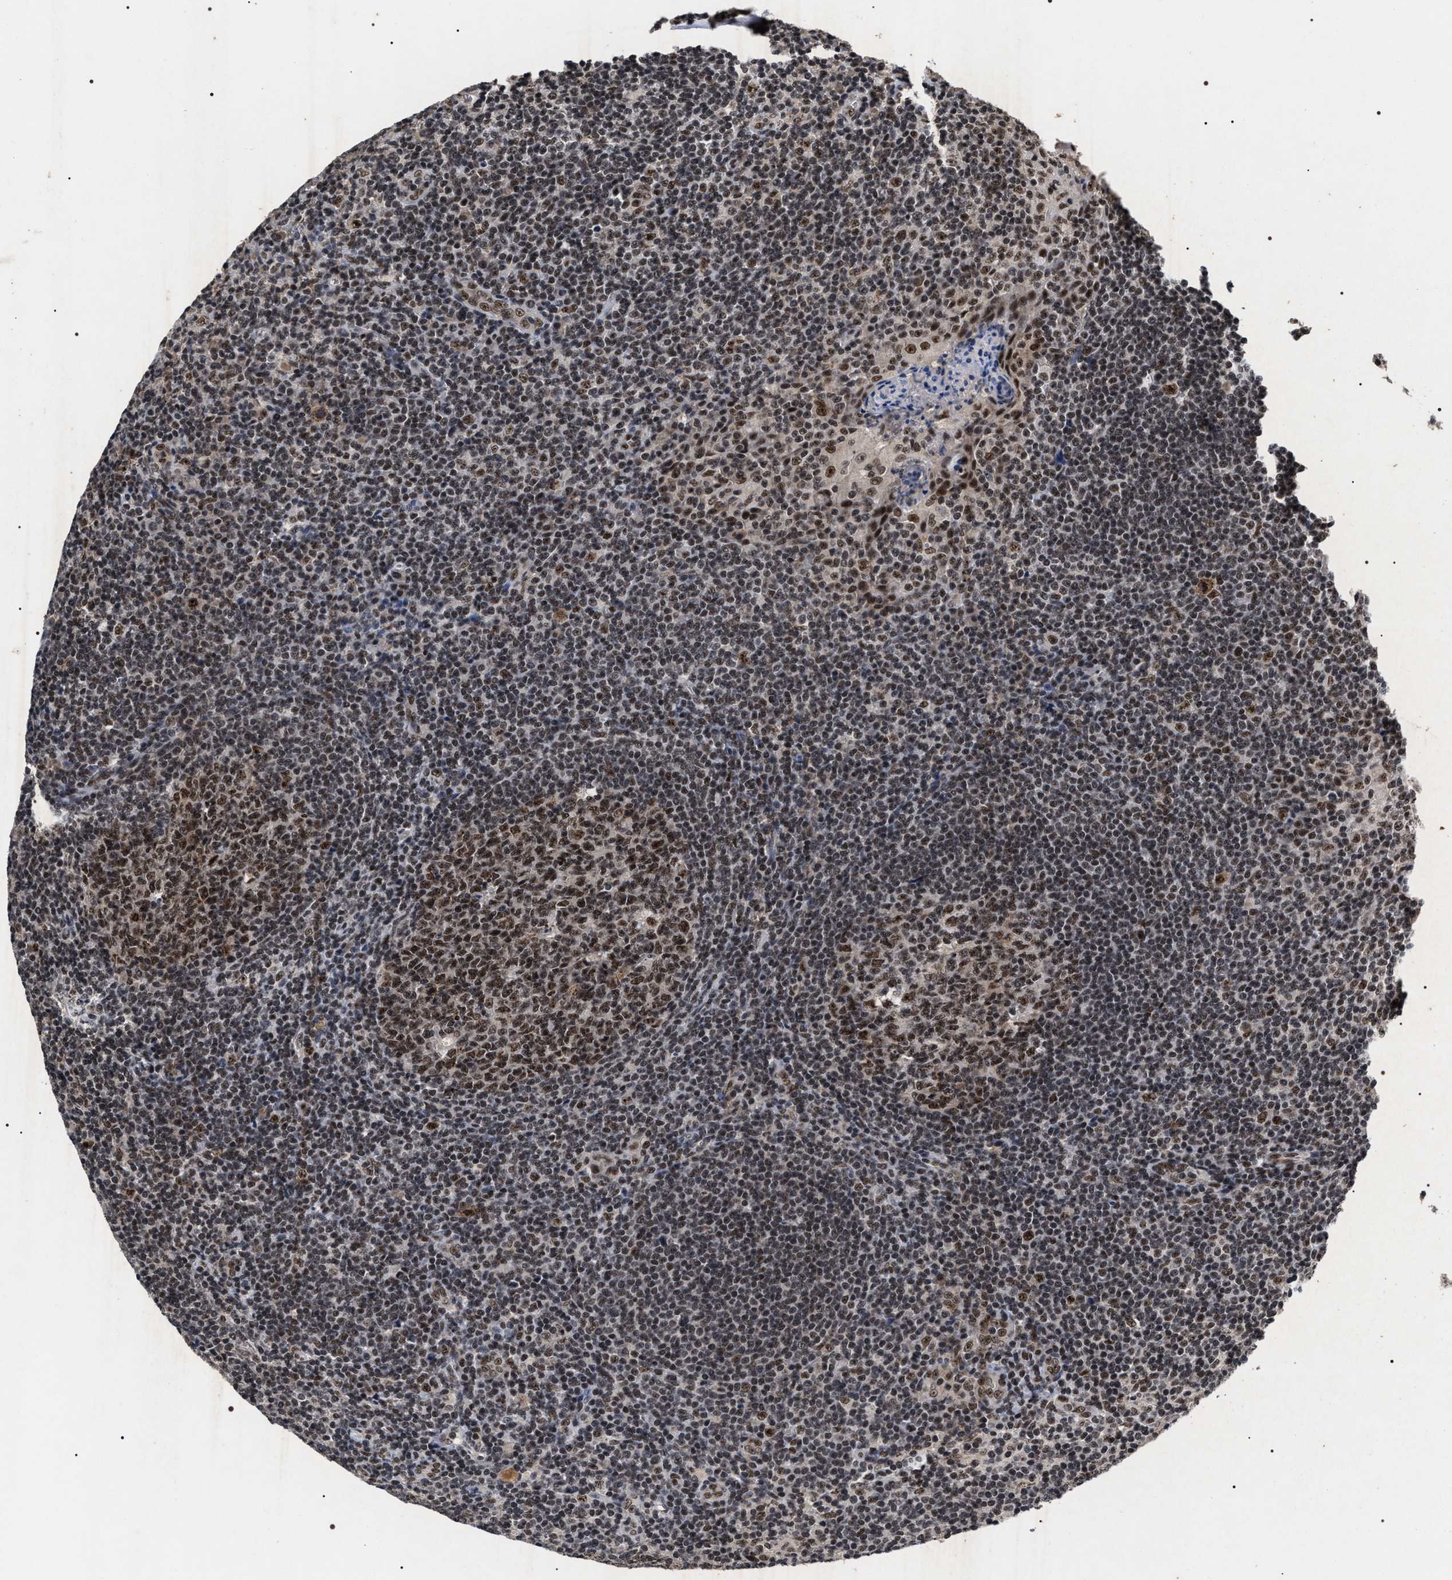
{"staining": {"intensity": "moderate", "quantity": ">75%", "location": "nuclear"}, "tissue": "tonsil", "cell_type": "Germinal center cells", "image_type": "normal", "snomed": [{"axis": "morphology", "description": "Normal tissue, NOS"}, {"axis": "topography", "description": "Tonsil"}], "caption": "Immunohistochemistry photomicrograph of unremarkable tonsil stained for a protein (brown), which exhibits medium levels of moderate nuclear expression in about >75% of germinal center cells.", "gene": "RRP1B", "patient": {"sex": "male", "age": 37}}